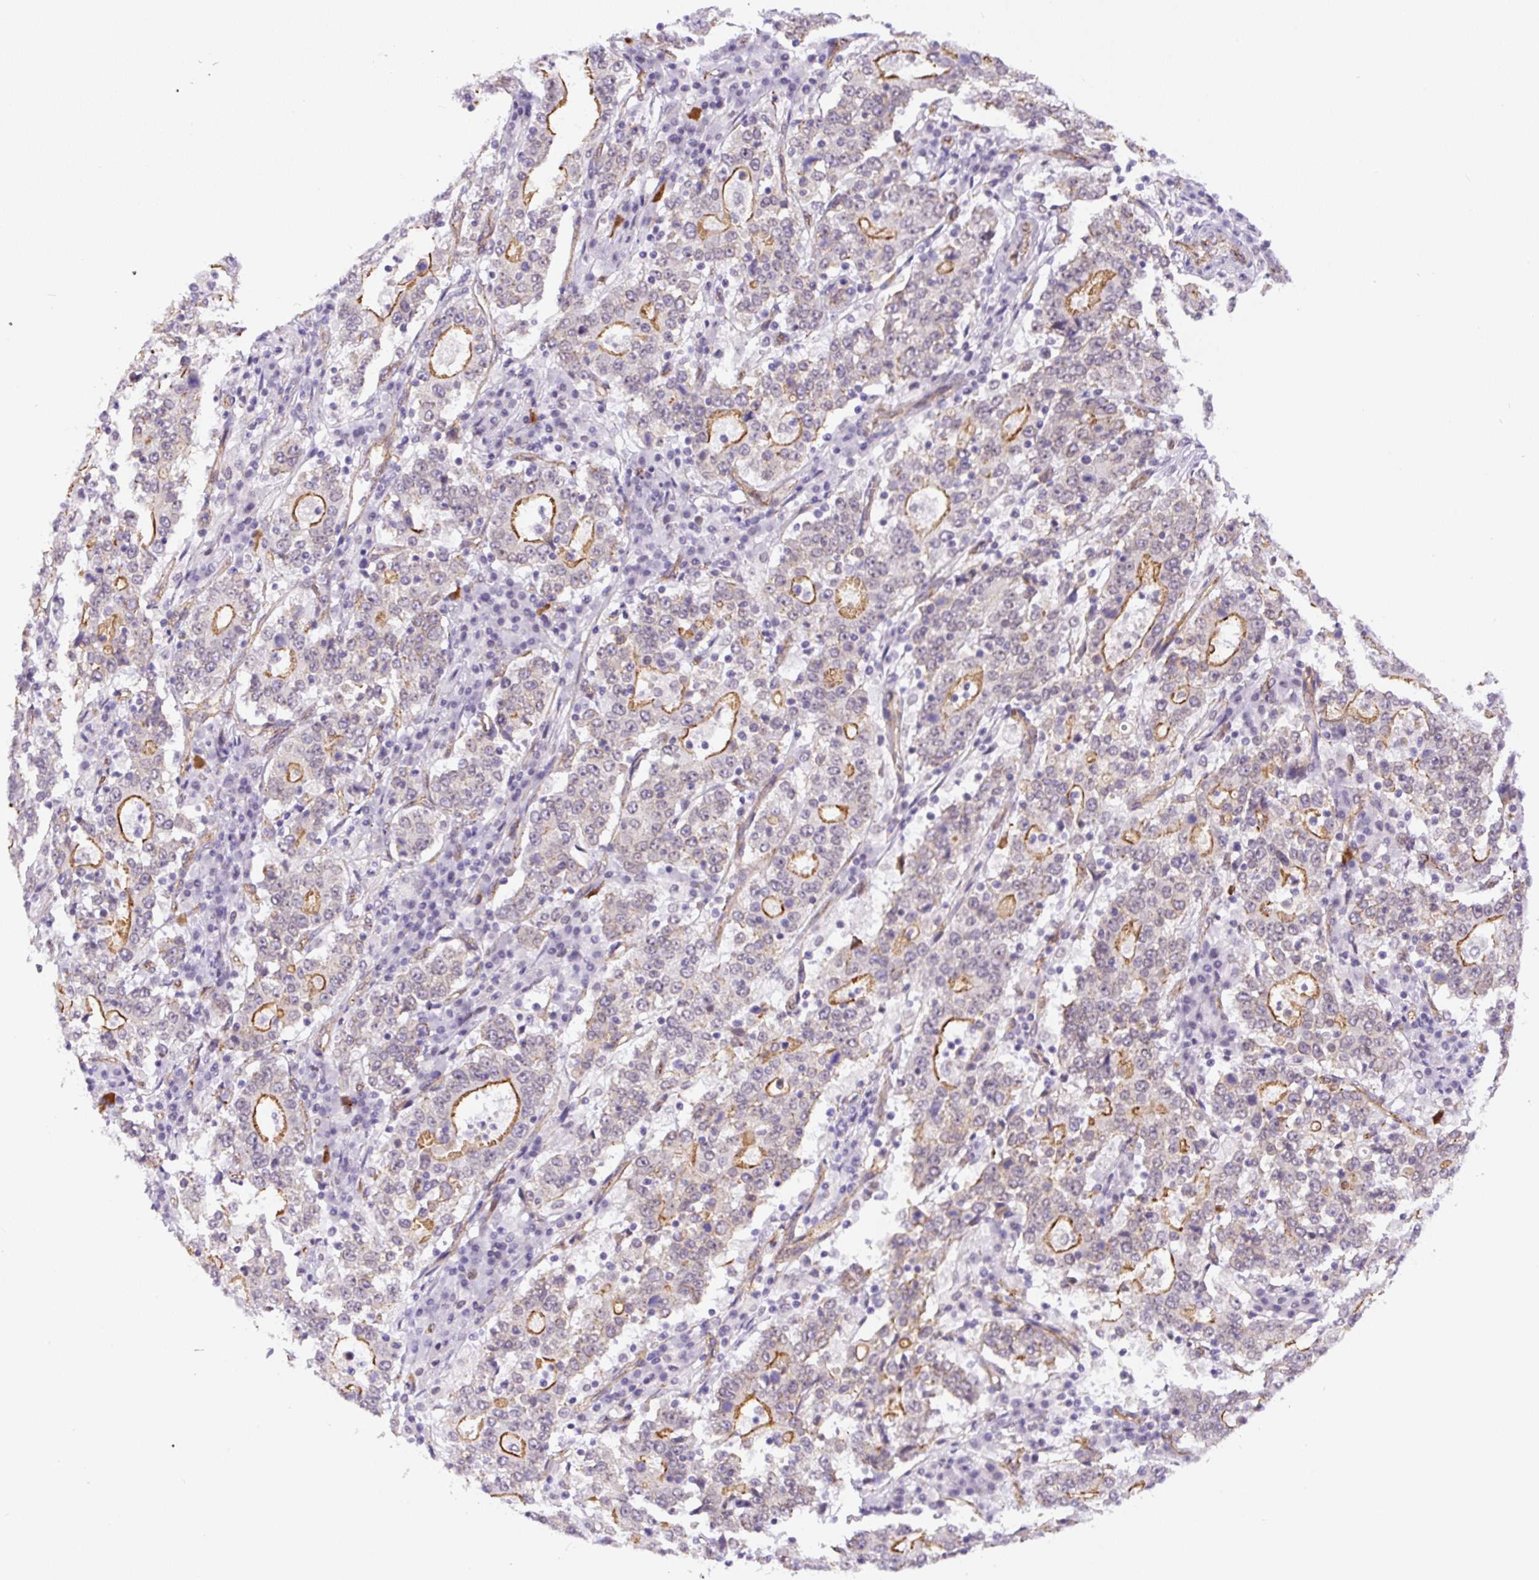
{"staining": {"intensity": "moderate", "quantity": "25%-75%", "location": "cytoplasmic/membranous"}, "tissue": "stomach cancer", "cell_type": "Tumor cells", "image_type": "cancer", "snomed": [{"axis": "morphology", "description": "Adenocarcinoma, NOS"}, {"axis": "topography", "description": "Stomach"}], "caption": "Stomach cancer (adenocarcinoma) stained with a protein marker reveals moderate staining in tumor cells.", "gene": "MYO5C", "patient": {"sex": "male", "age": 59}}